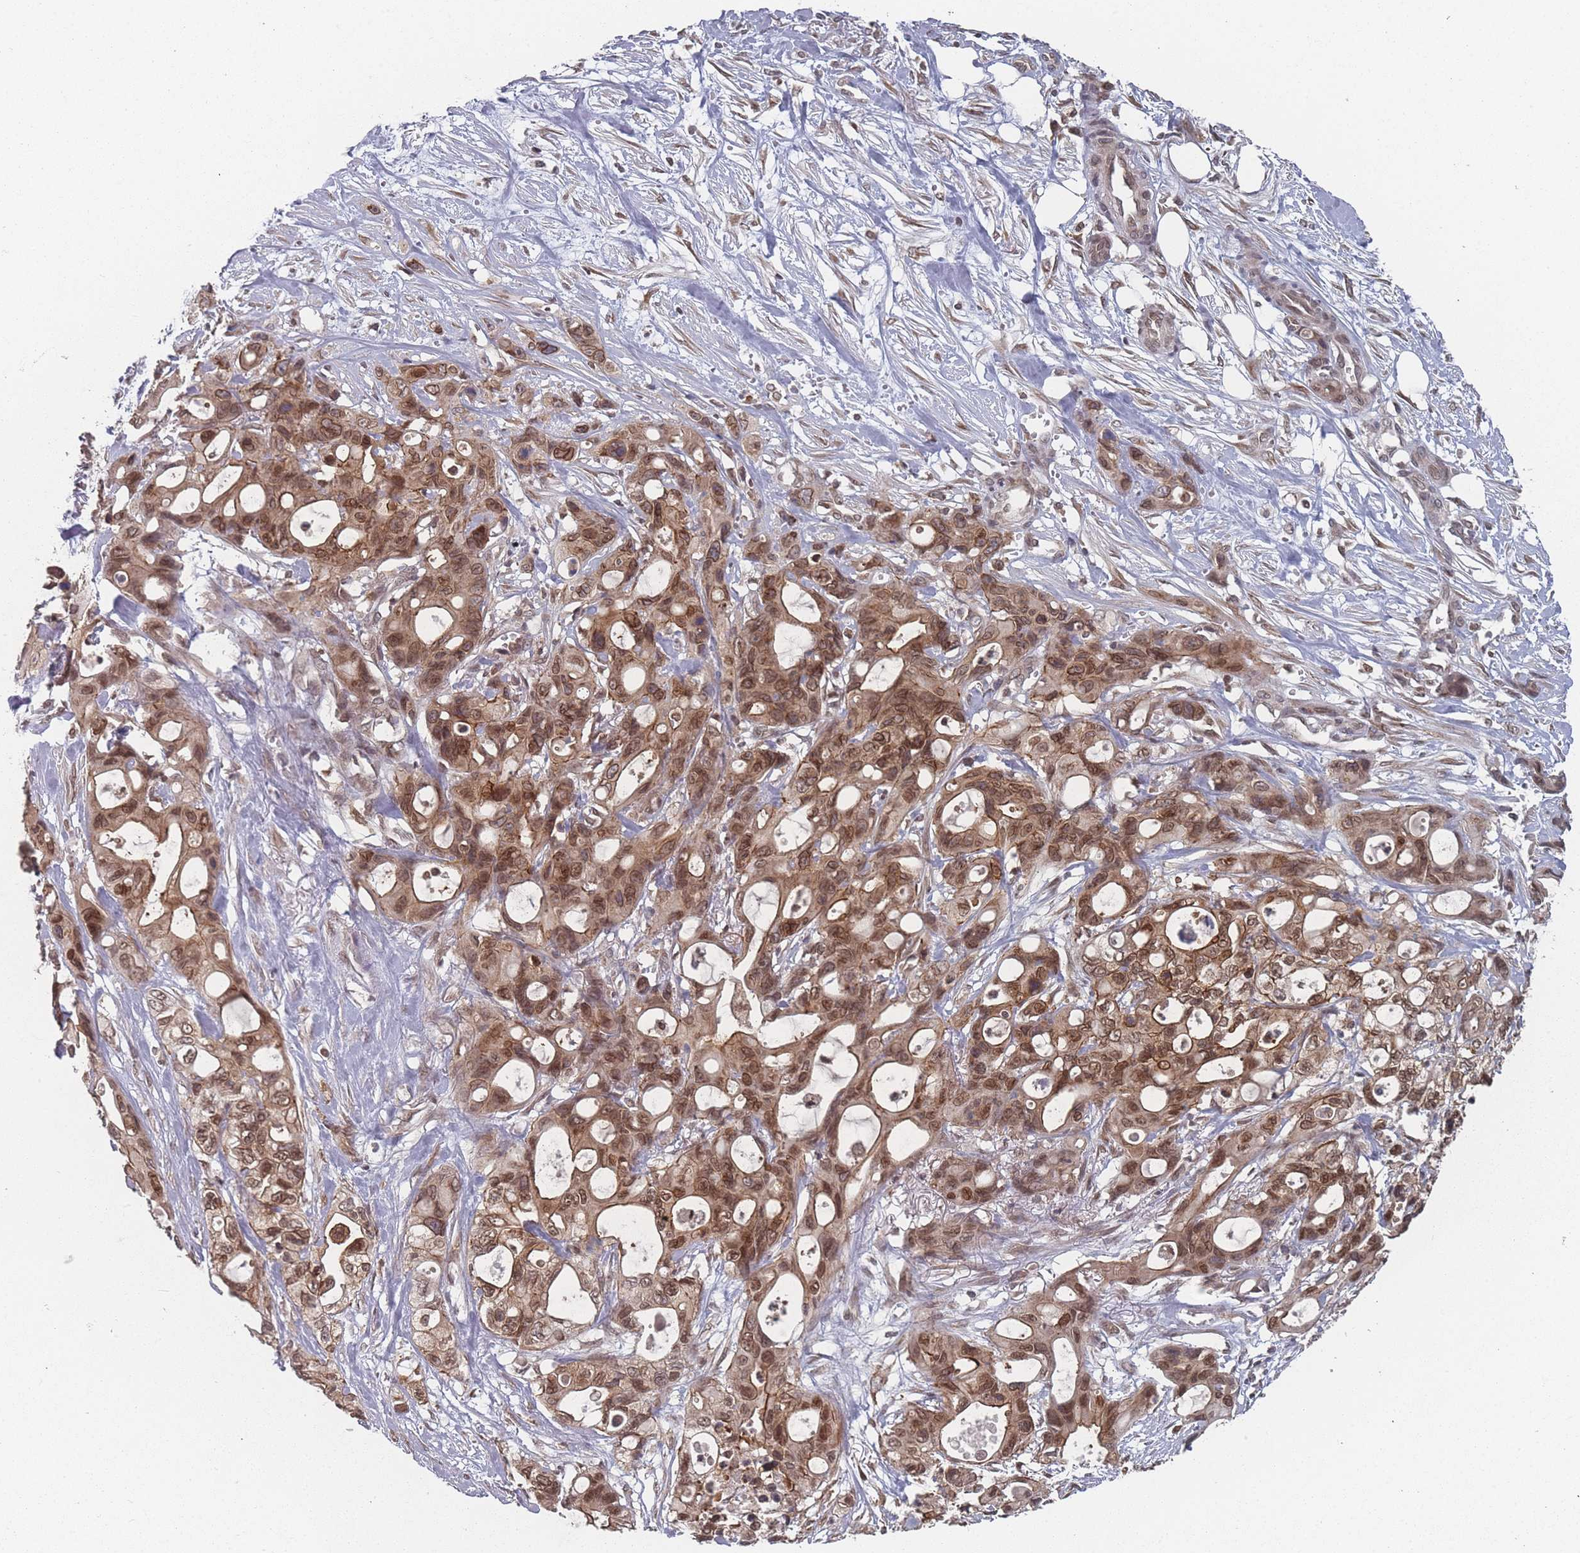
{"staining": {"intensity": "moderate", "quantity": ">75%", "location": "cytoplasmic/membranous,nuclear"}, "tissue": "ovarian cancer", "cell_type": "Tumor cells", "image_type": "cancer", "snomed": [{"axis": "morphology", "description": "Cystadenocarcinoma, mucinous, NOS"}, {"axis": "topography", "description": "Ovary"}], "caption": "A micrograph of ovarian mucinous cystadenocarcinoma stained for a protein exhibits moderate cytoplasmic/membranous and nuclear brown staining in tumor cells.", "gene": "TBC1D25", "patient": {"sex": "female", "age": 70}}